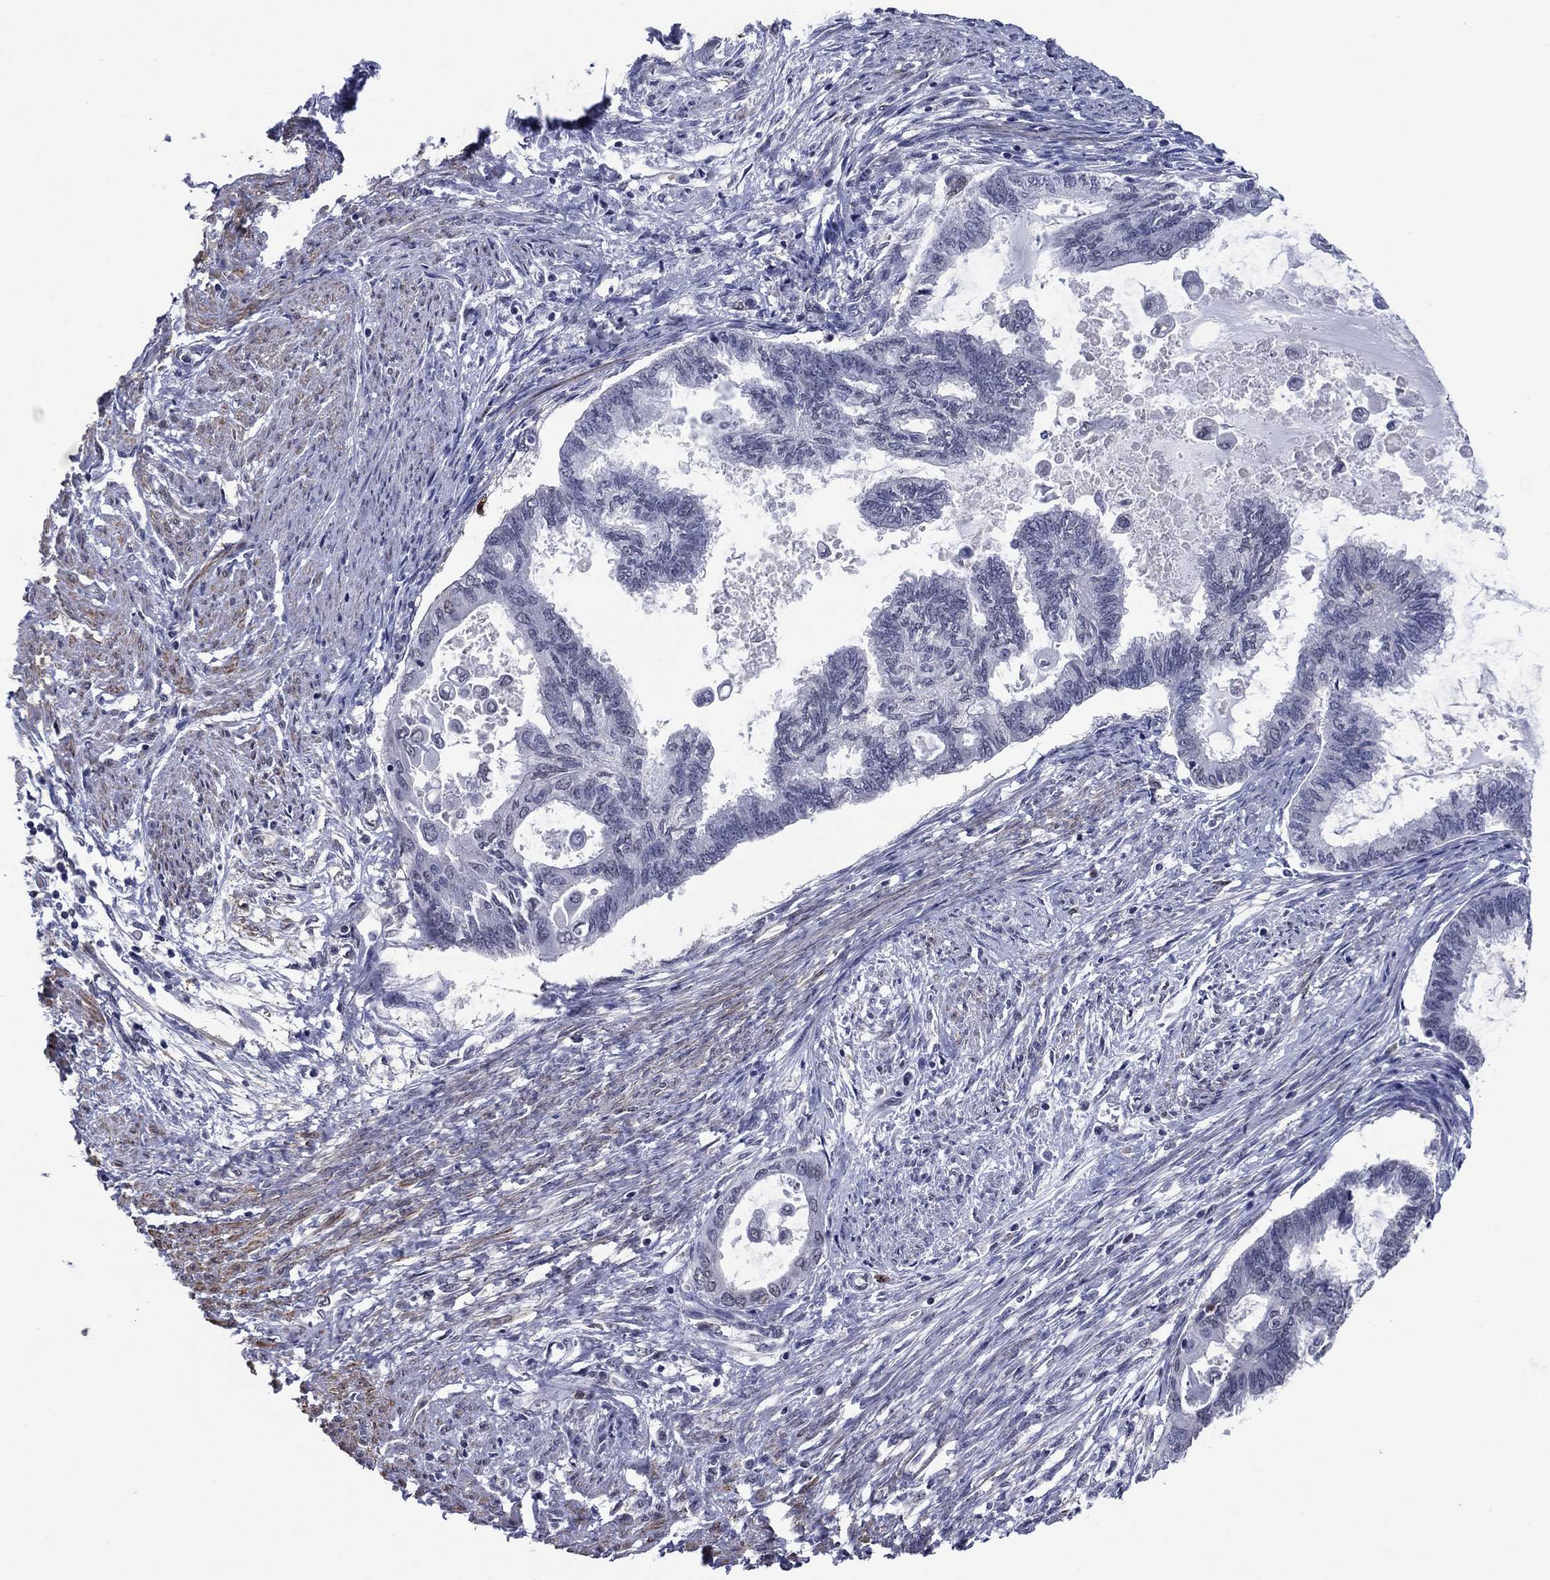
{"staining": {"intensity": "negative", "quantity": "none", "location": "none"}, "tissue": "endometrial cancer", "cell_type": "Tumor cells", "image_type": "cancer", "snomed": [{"axis": "morphology", "description": "Adenocarcinoma, NOS"}, {"axis": "topography", "description": "Endometrium"}], "caption": "Tumor cells are negative for brown protein staining in endometrial cancer.", "gene": "TYMS", "patient": {"sex": "female", "age": 86}}